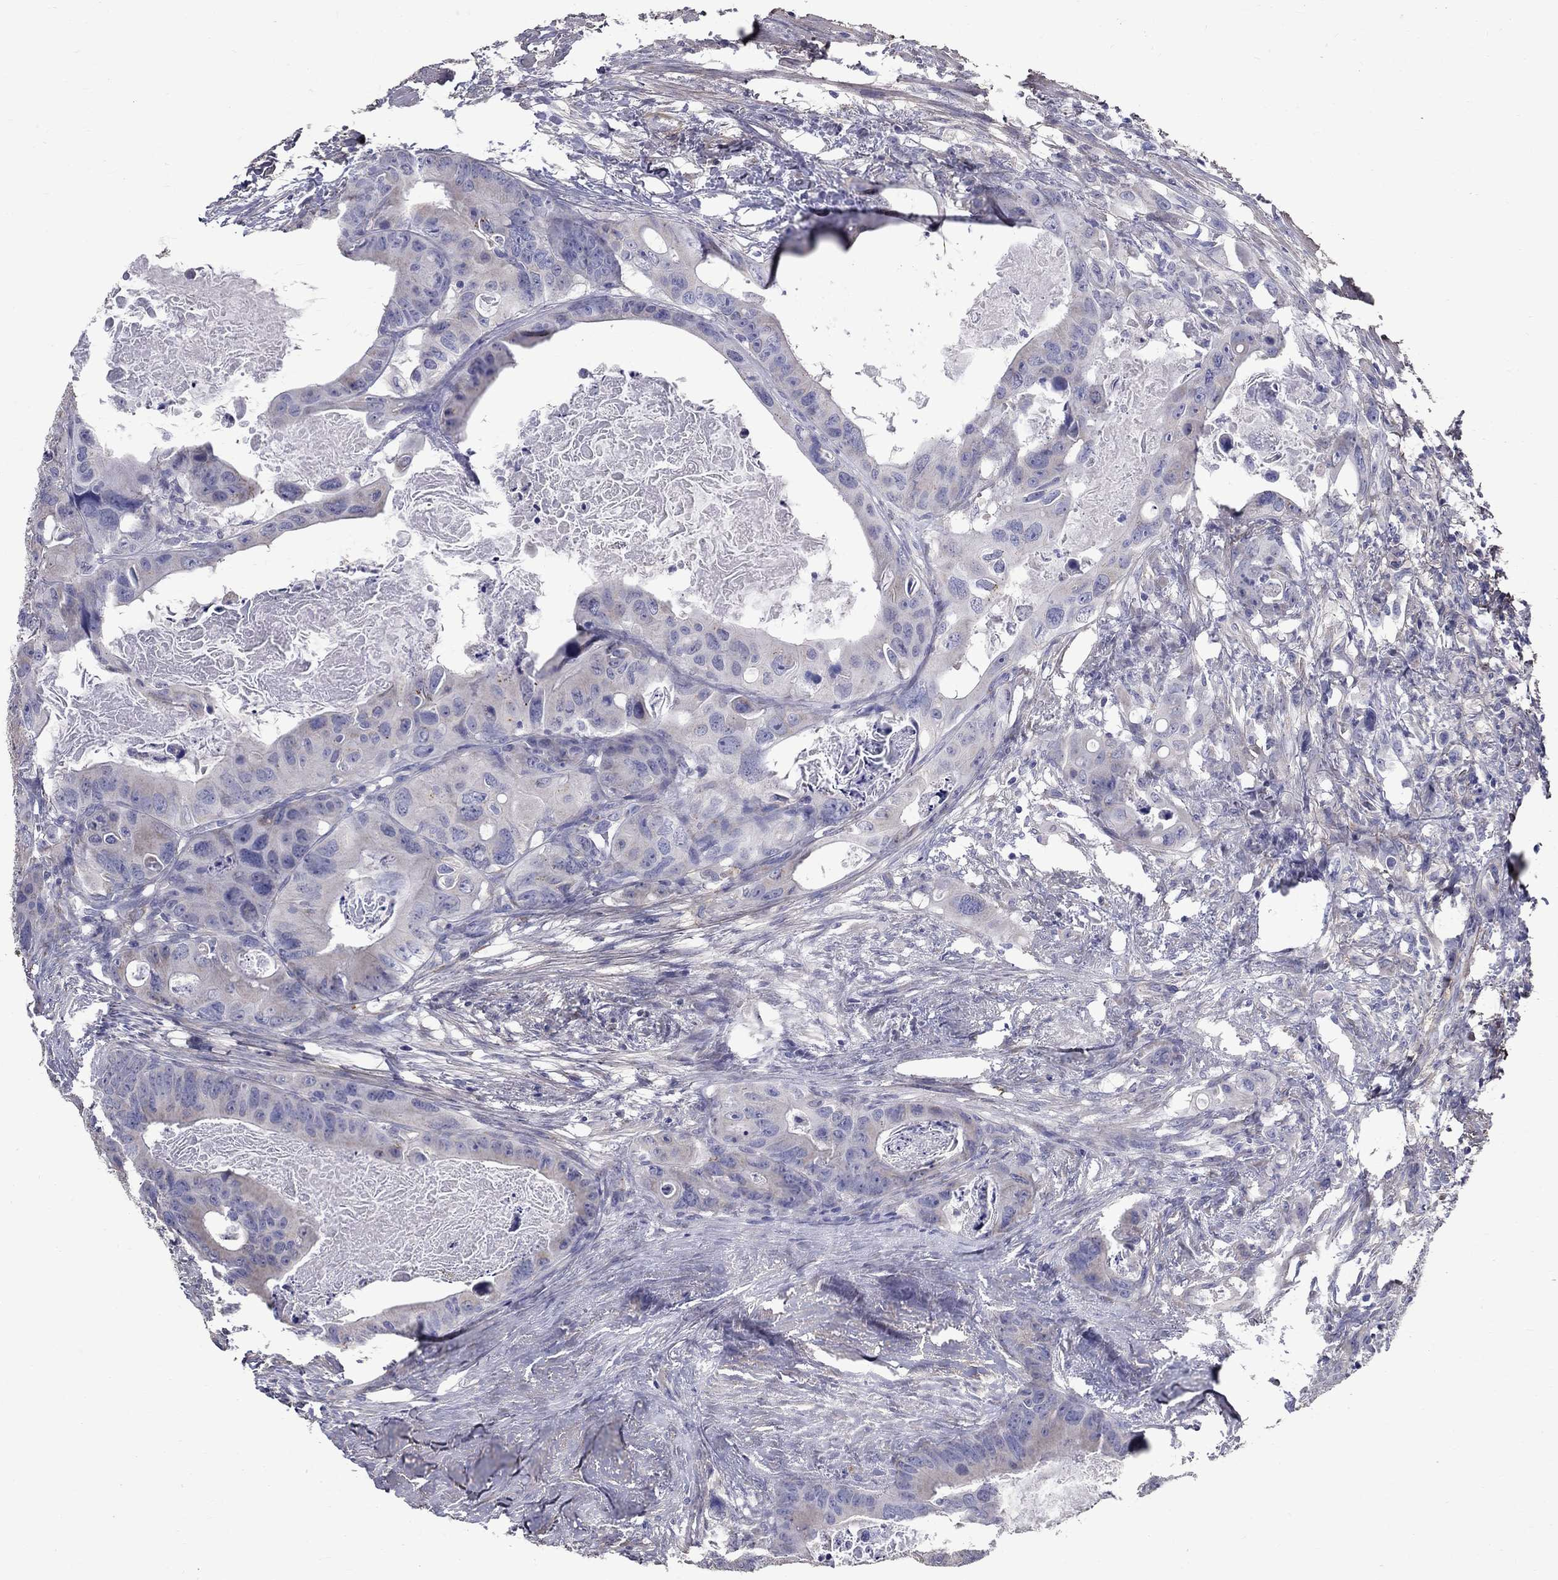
{"staining": {"intensity": "weak", "quantity": ">75%", "location": "cytoplasmic/membranous"}, "tissue": "colorectal cancer", "cell_type": "Tumor cells", "image_type": "cancer", "snomed": [{"axis": "morphology", "description": "Adenocarcinoma, NOS"}, {"axis": "topography", "description": "Rectum"}], "caption": "Colorectal adenocarcinoma stained with a brown dye displays weak cytoplasmic/membranous positive positivity in about >75% of tumor cells.", "gene": "ANXA10", "patient": {"sex": "male", "age": 64}}